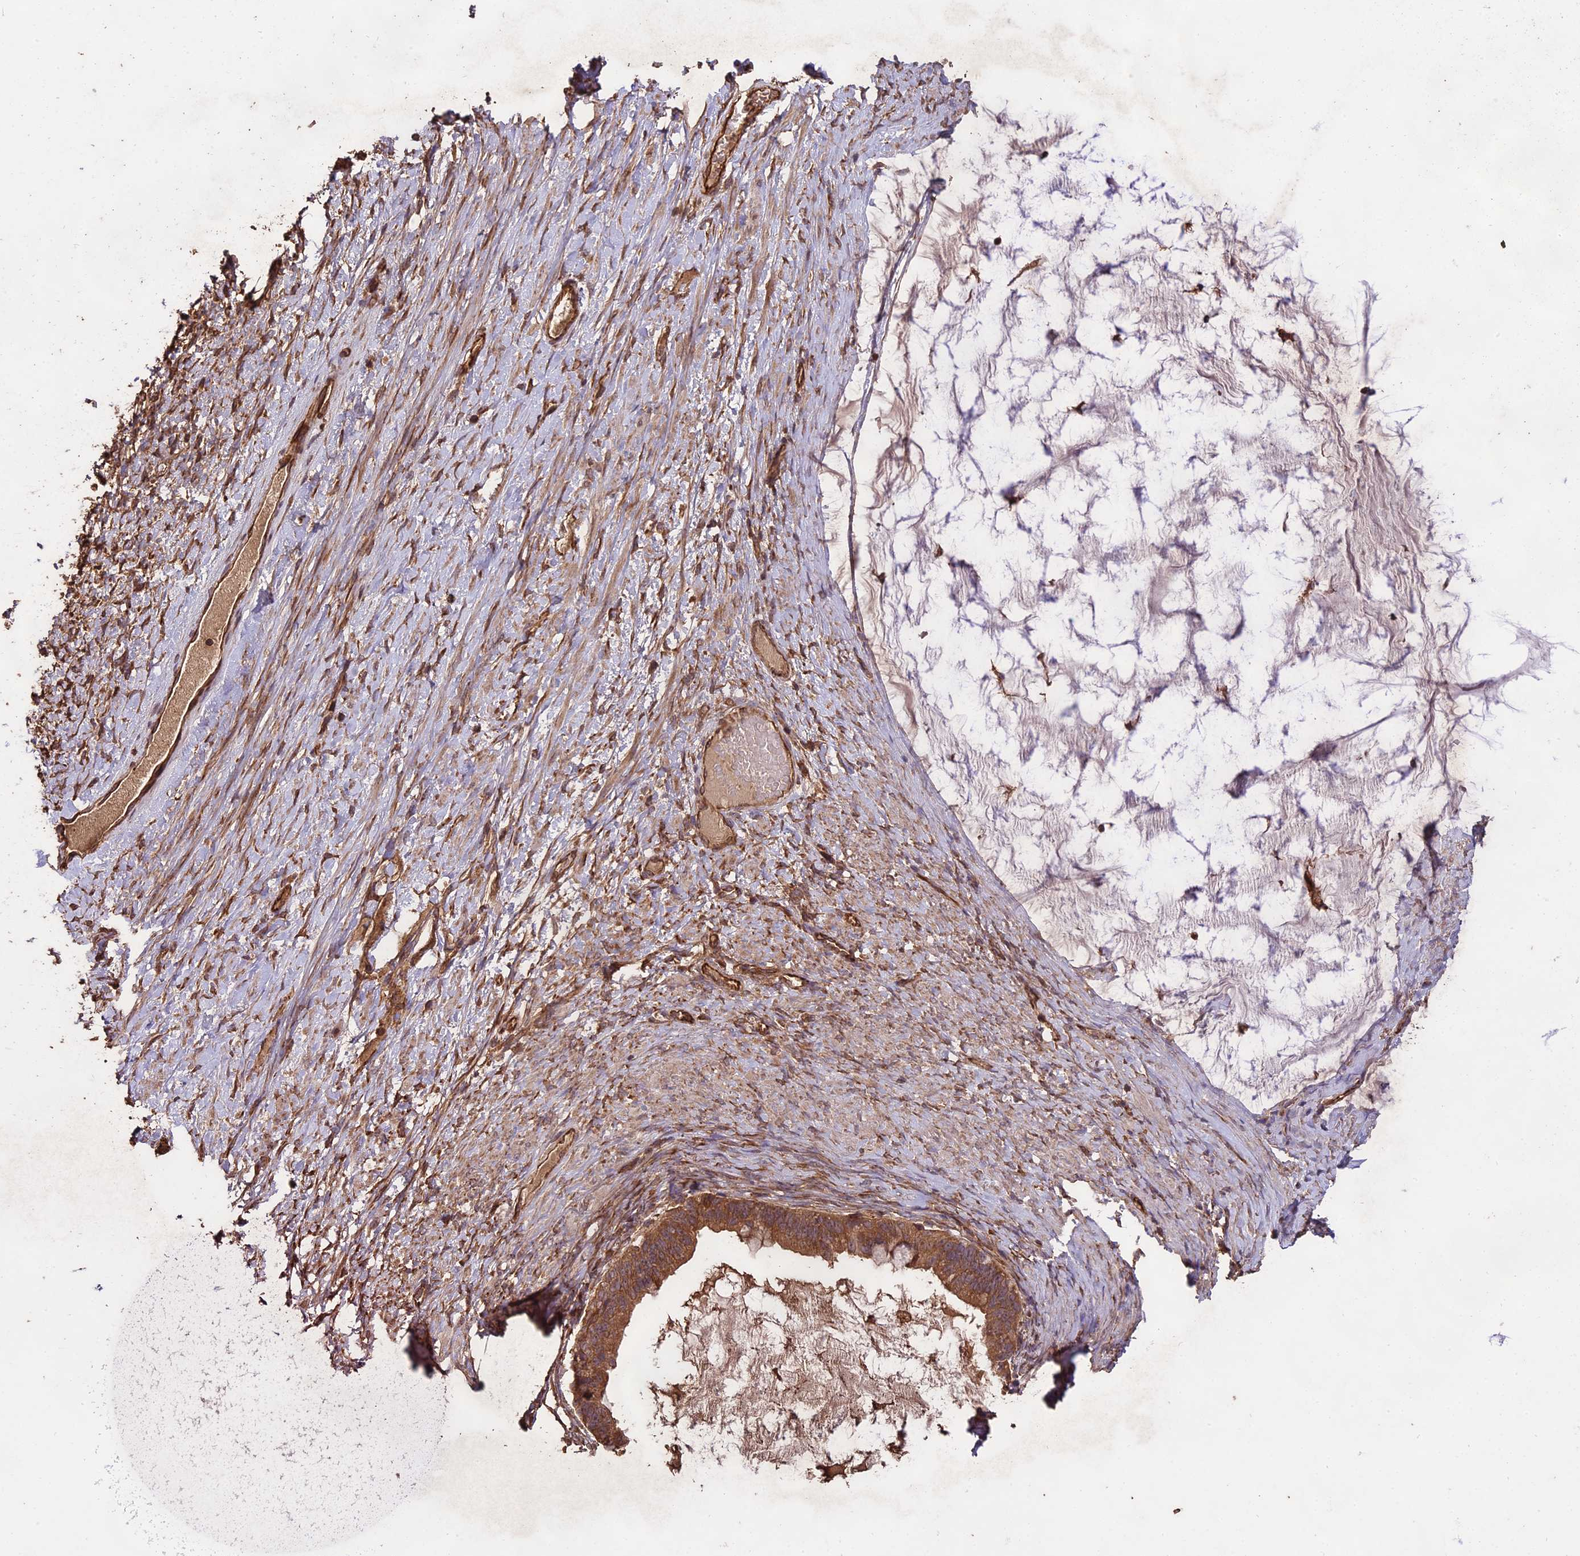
{"staining": {"intensity": "moderate", "quantity": ">75%", "location": "cytoplasmic/membranous"}, "tissue": "ovarian cancer", "cell_type": "Tumor cells", "image_type": "cancer", "snomed": [{"axis": "morphology", "description": "Cystadenocarcinoma, mucinous, NOS"}, {"axis": "topography", "description": "Ovary"}], "caption": "About >75% of tumor cells in human ovarian mucinous cystadenocarcinoma show moderate cytoplasmic/membranous protein positivity as visualized by brown immunohistochemical staining.", "gene": "TTLL10", "patient": {"sex": "female", "age": 61}}